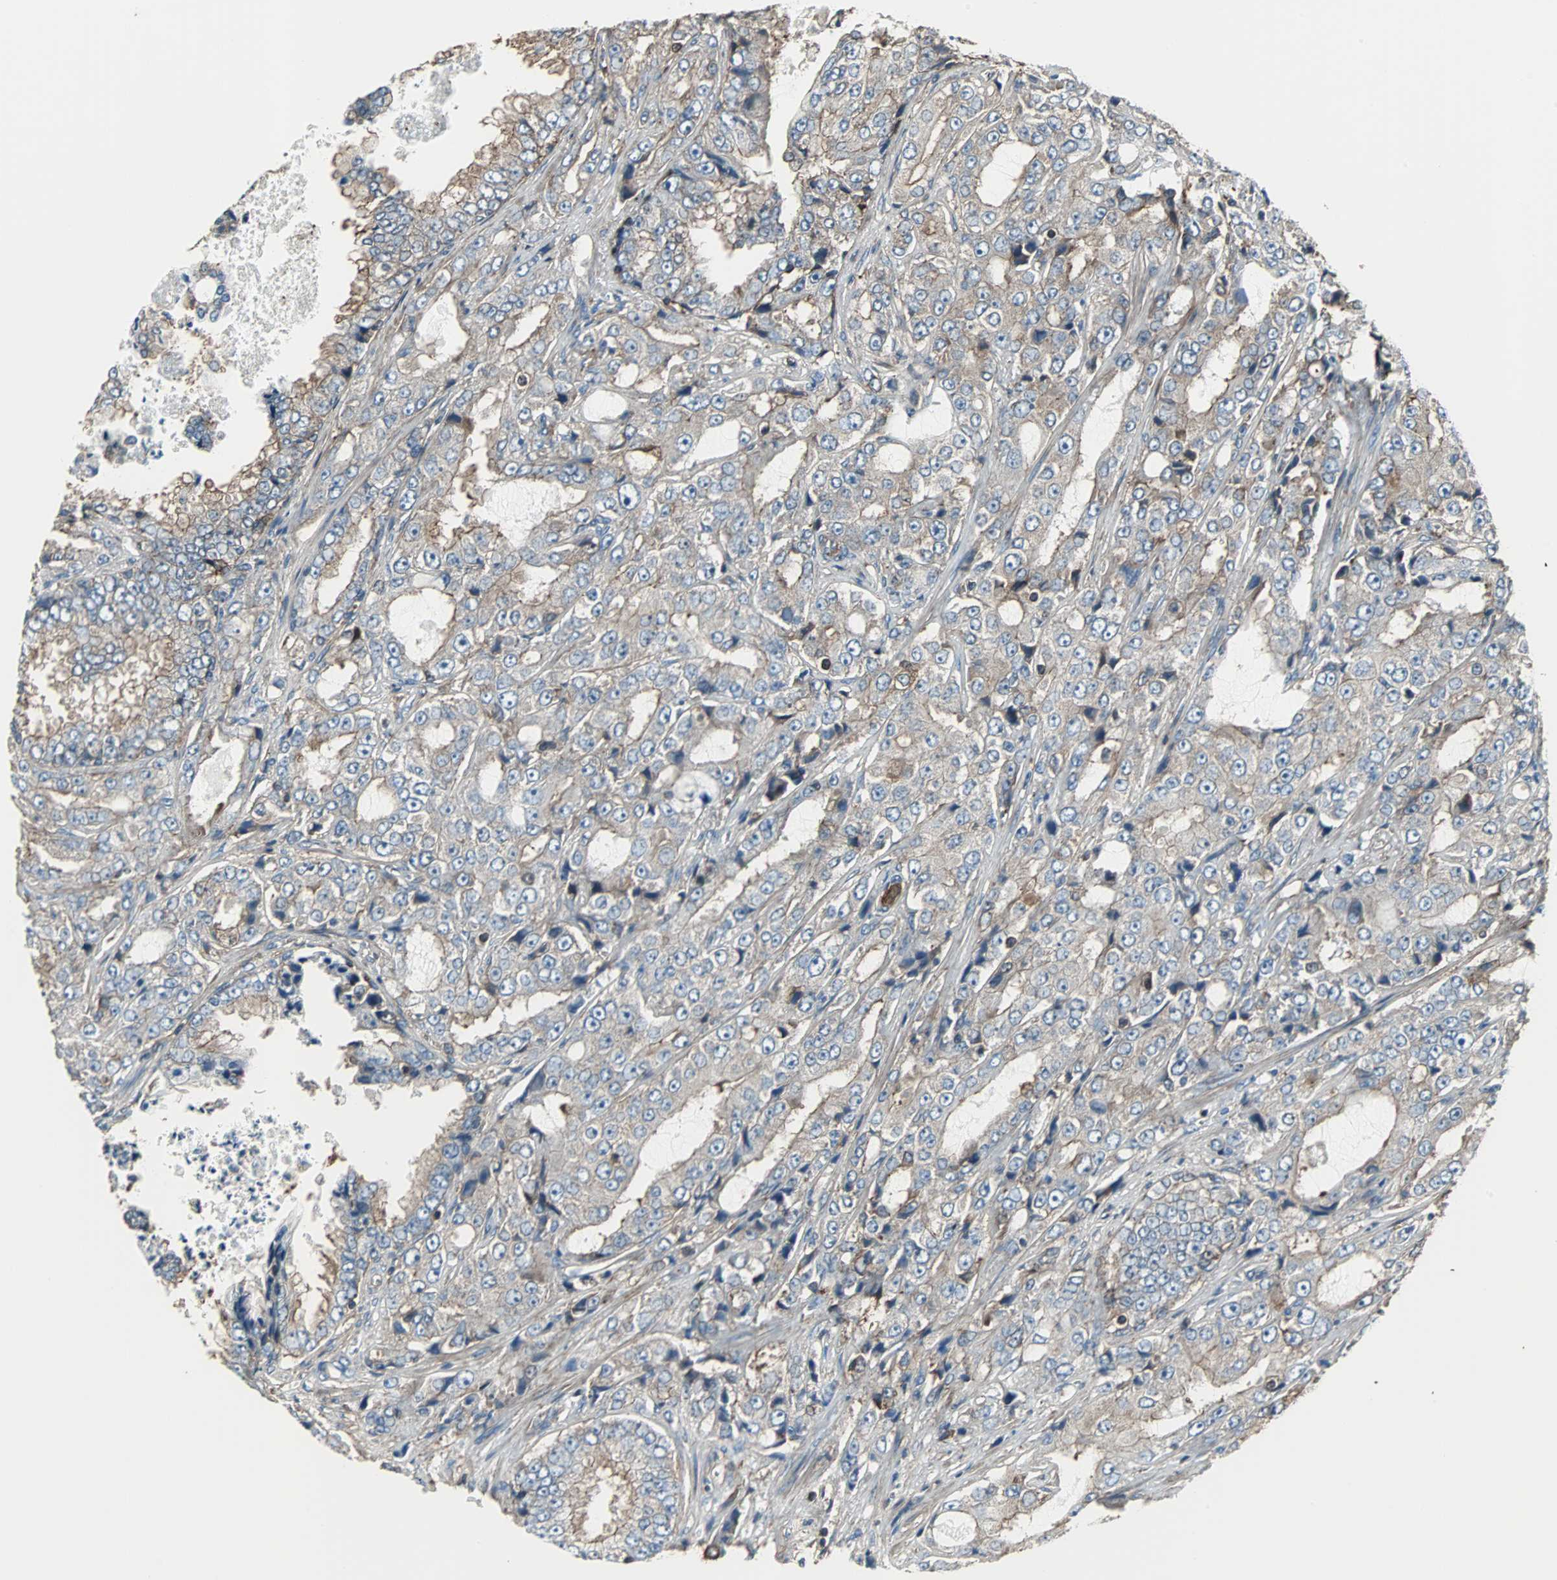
{"staining": {"intensity": "weak", "quantity": ">75%", "location": "cytoplasmic/membranous"}, "tissue": "prostate cancer", "cell_type": "Tumor cells", "image_type": "cancer", "snomed": [{"axis": "morphology", "description": "Adenocarcinoma, High grade"}, {"axis": "topography", "description": "Prostate"}], "caption": "Immunohistochemical staining of prostate cancer displays low levels of weak cytoplasmic/membranous protein positivity in about >75% of tumor cells.", "gene": "ACTN1", "patient": {"sex": "male", "age": 73}}